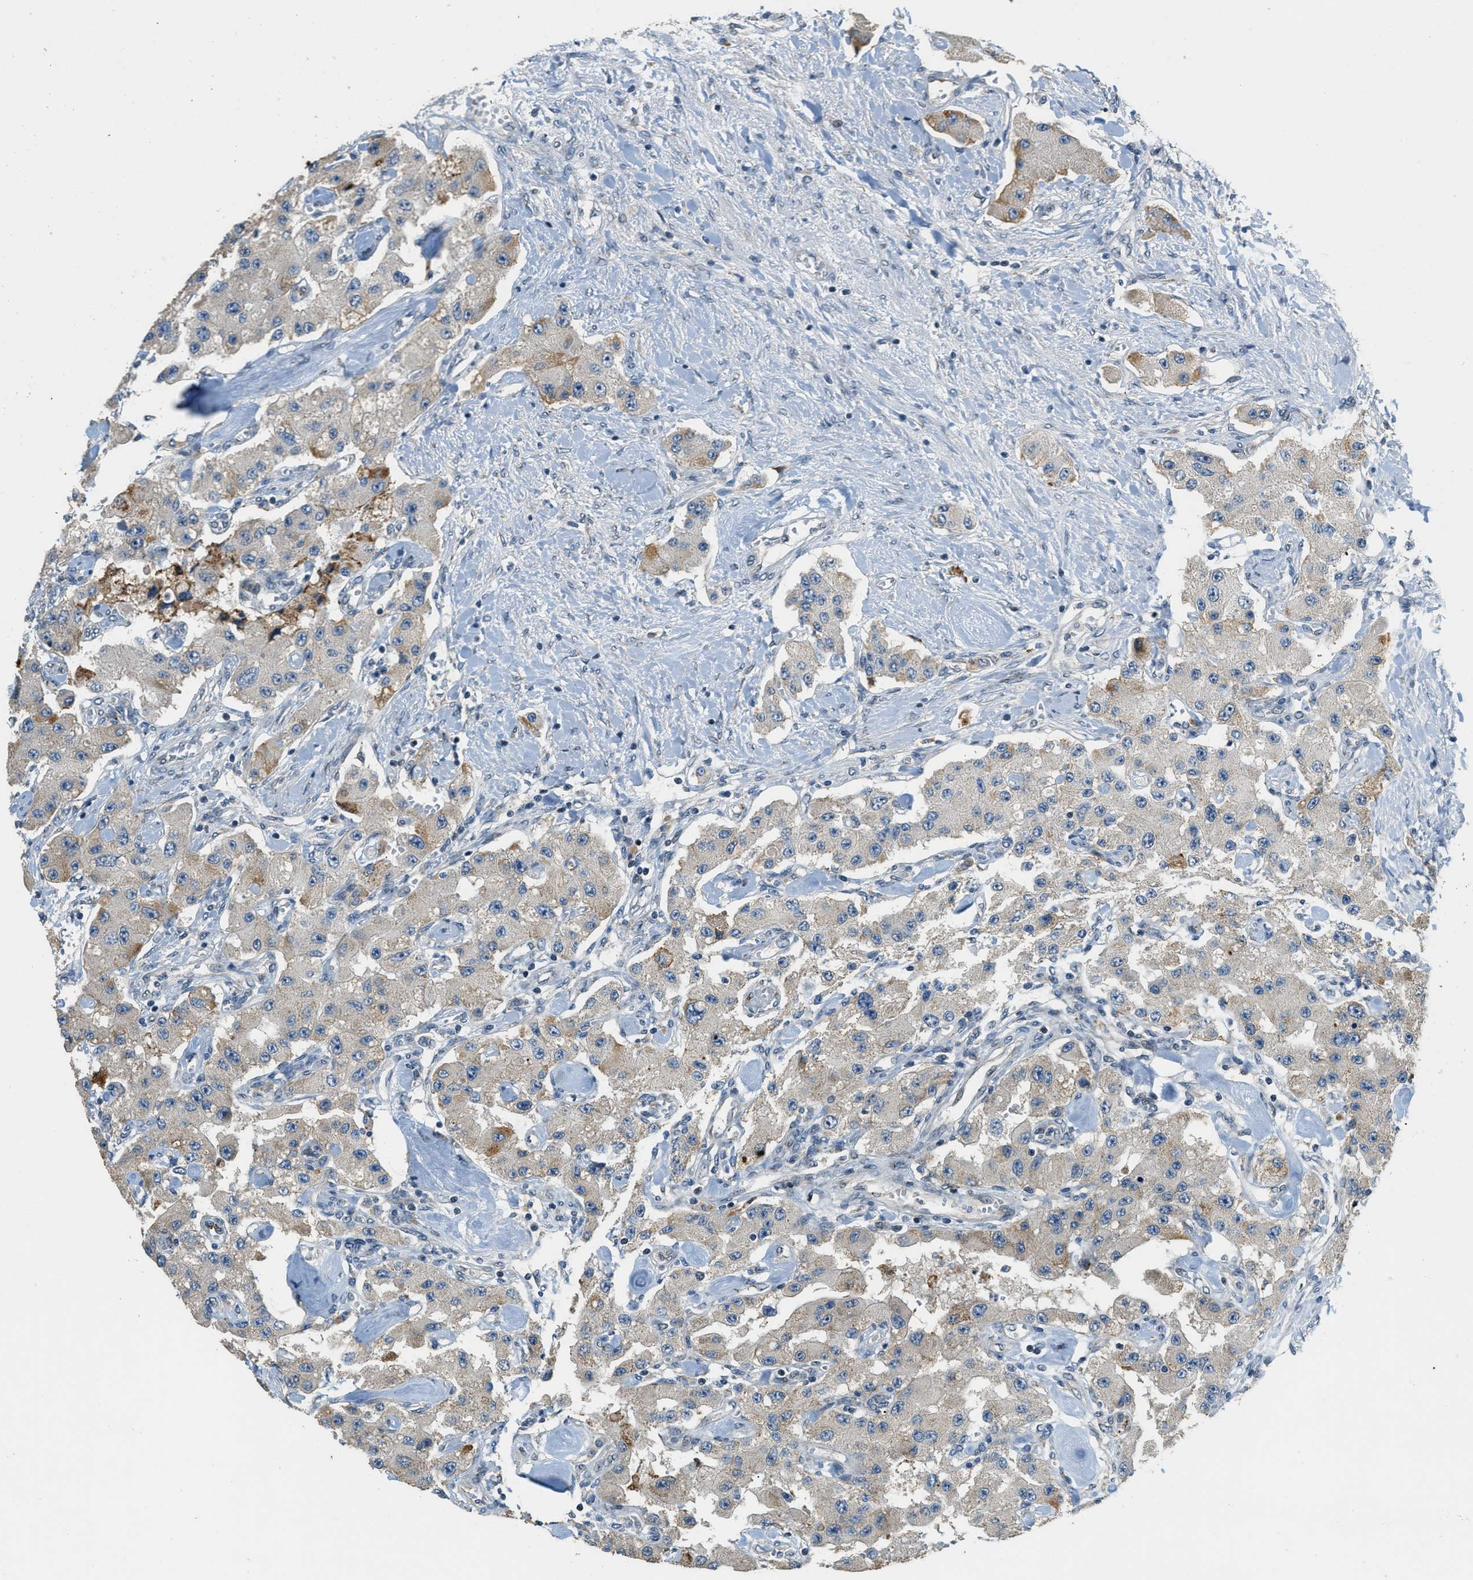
{"staining": {"intensity": "weak", "quantity": "<25%", "location": "cytoplasmic/membranous"}, "tissue": "carcinoid", "cell_type": "Tumor cells", "image_type": "cancer", "snomed": [{"axis": "morphology", "description": "Carcinoid, malignant, NOS"}, {"axis": "topography", "description": "Pancreas"}], "caption": "Photomicrograph shows no significant protein positivity in tumor cells of carcinoid. Nuclei are stained in blue.", "gene": "HERC2", "patient": {"sex": "male", "age": 41}}